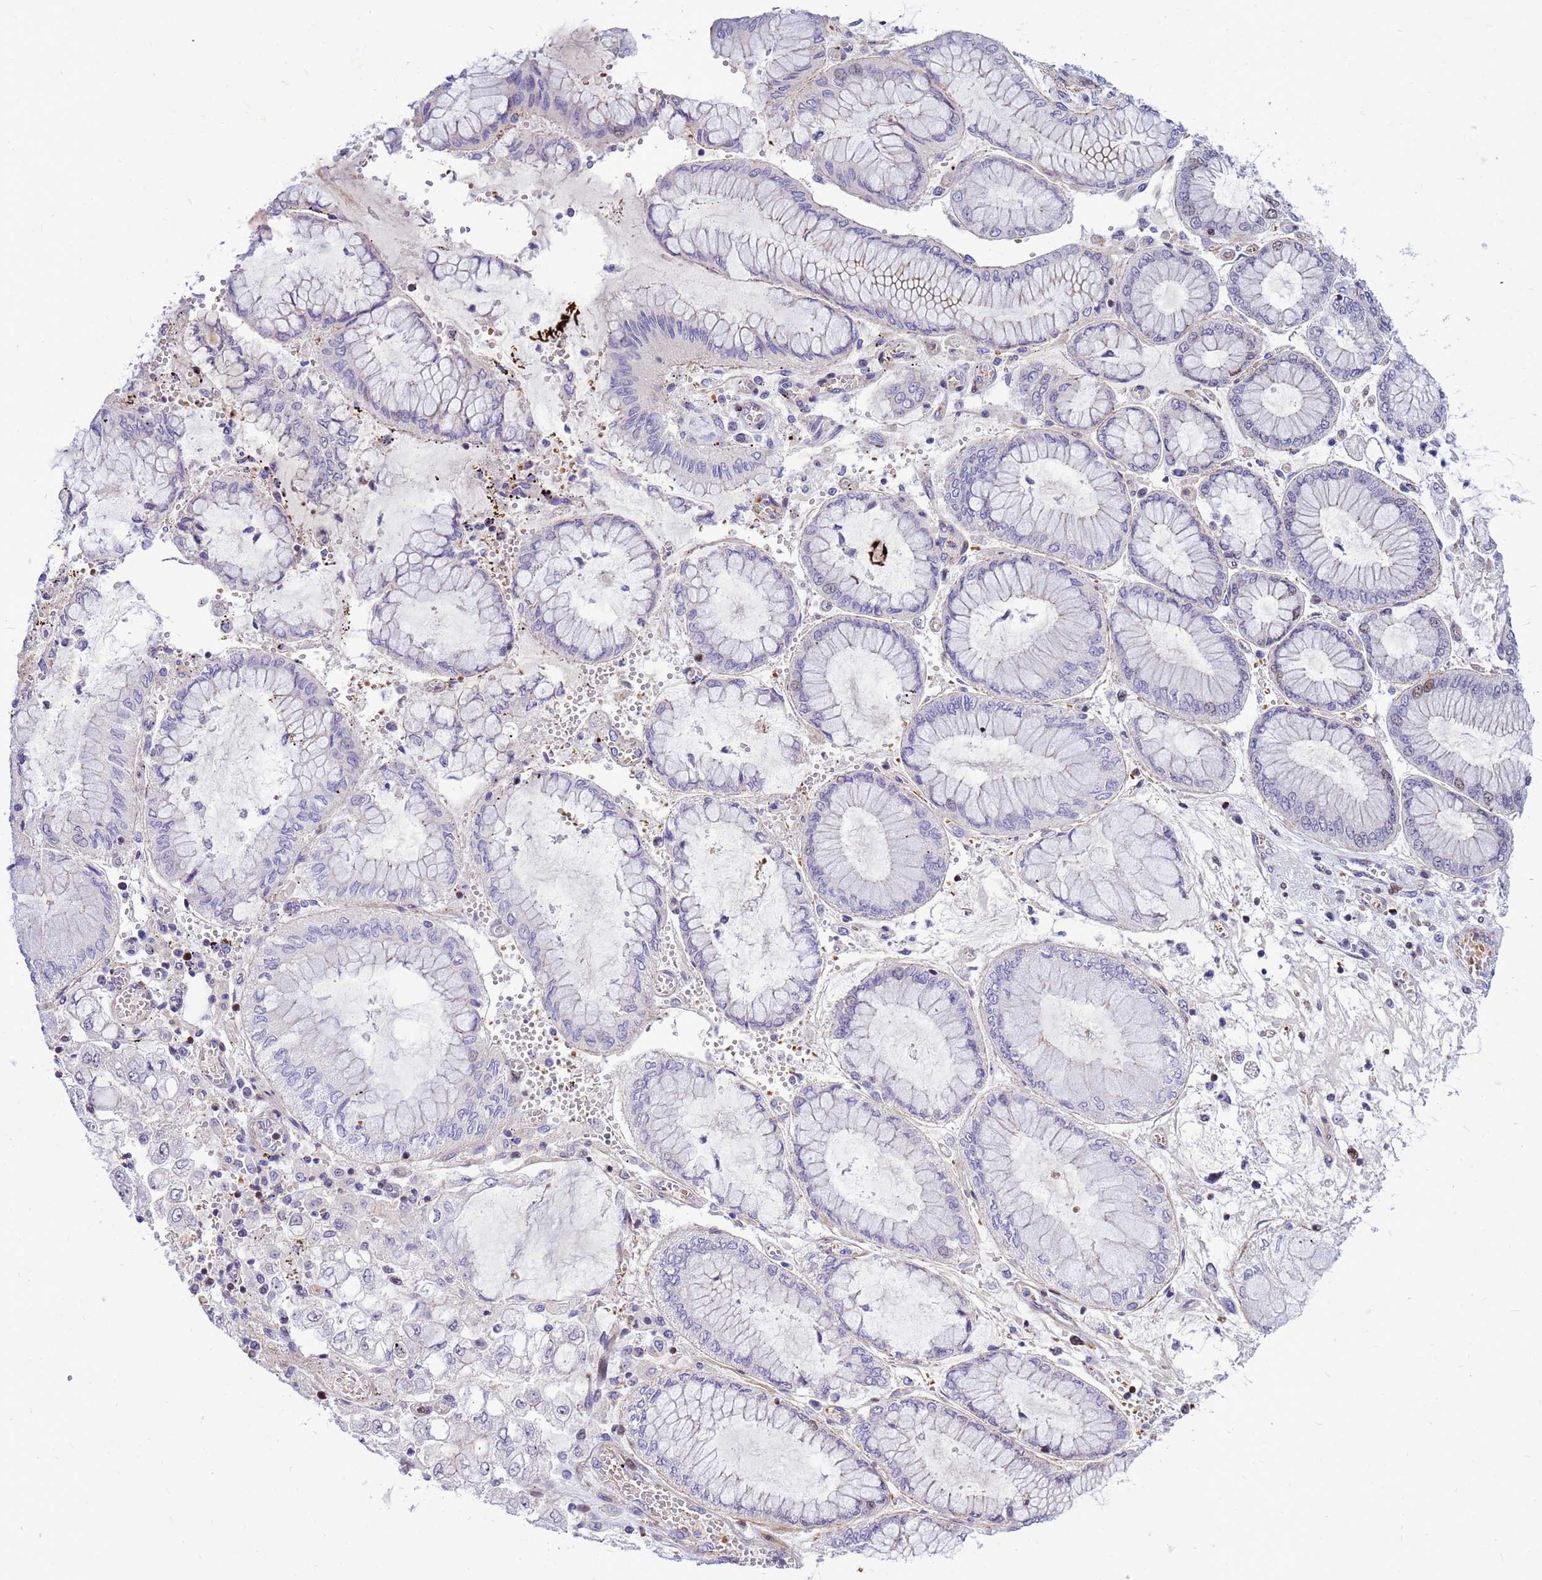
{"staining": {"intensity": "negative", "quantity": "none", "location": "none"}, "tissue": "stomach cancer", "cell_type": "Tumor cells", "image_type": "cancer", "snomed": [{"axis": "morphology", "description": "Adenocarcinoma, NOS"}, {"axis": "topography", "description": "Stomach"}], "caption": "This is an immunohistochemistry (IHC) image of human stomach adenocarcinoma. There is no positivity in tumor cells.", "gene": "ADAMTS7", "patient": {"sex": "male", "age": 76}}